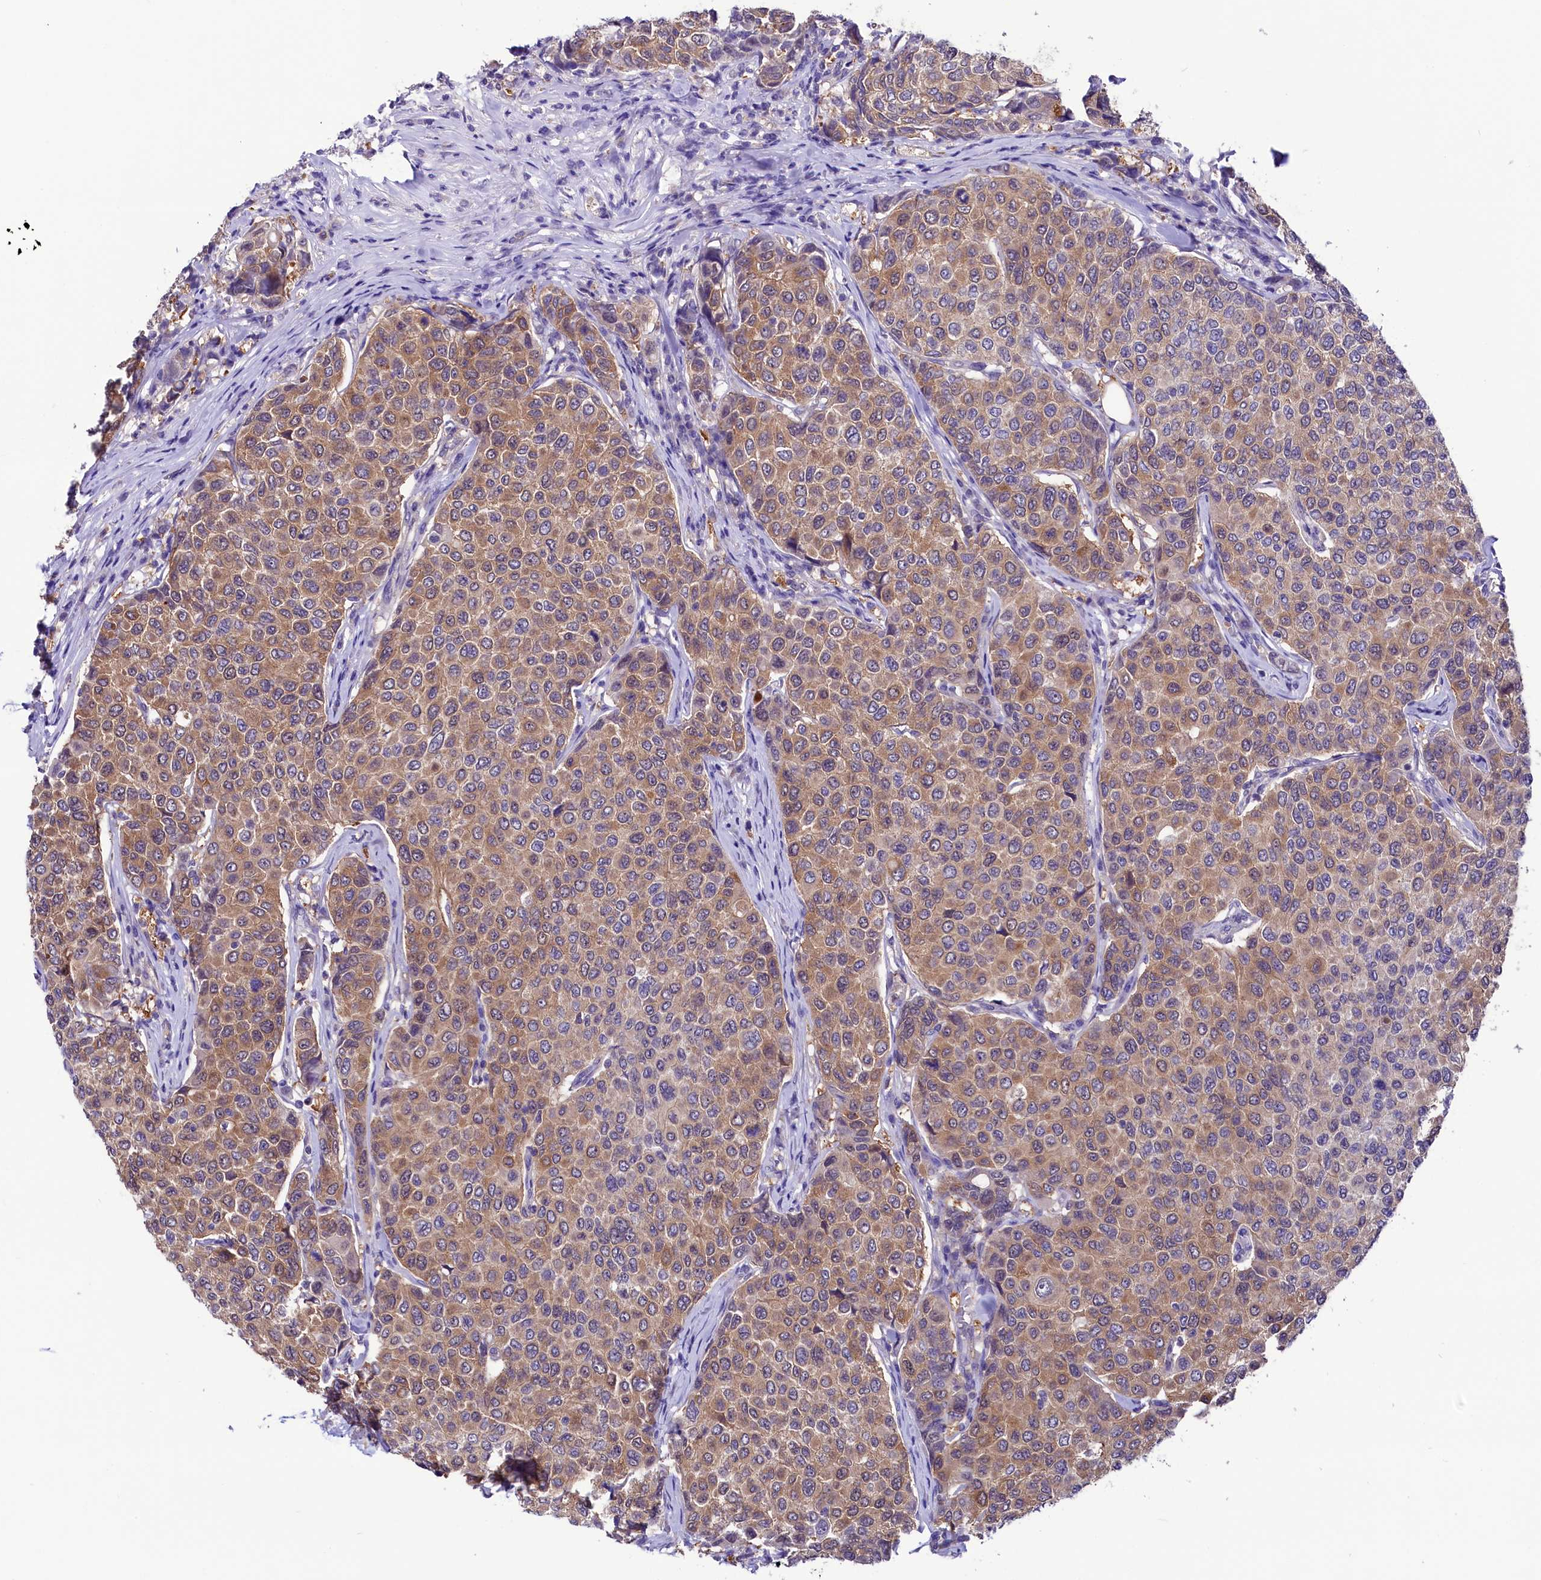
{"staining": {"intensity": "weak", "quantity": "25%-75%", "location": "cytoplasmic/membranous"}, "tissue": "breast cancer", "cell_type": "Tumor cells", "image_type": "cancer", "snomed": [{"axis": "morphology", "description": "Duct carcinoma"}, {"axis": "topography", "description": "Breast"}], "caption": "Immunohistochemical staining of intraductal carcinoma (breast) exhibits low levels of weak cytoplasmic/membranous expression in about 25%-75% of tumor cells.", "gene": "ABHD5", "patient": {"sex": "female", "age": 55}}